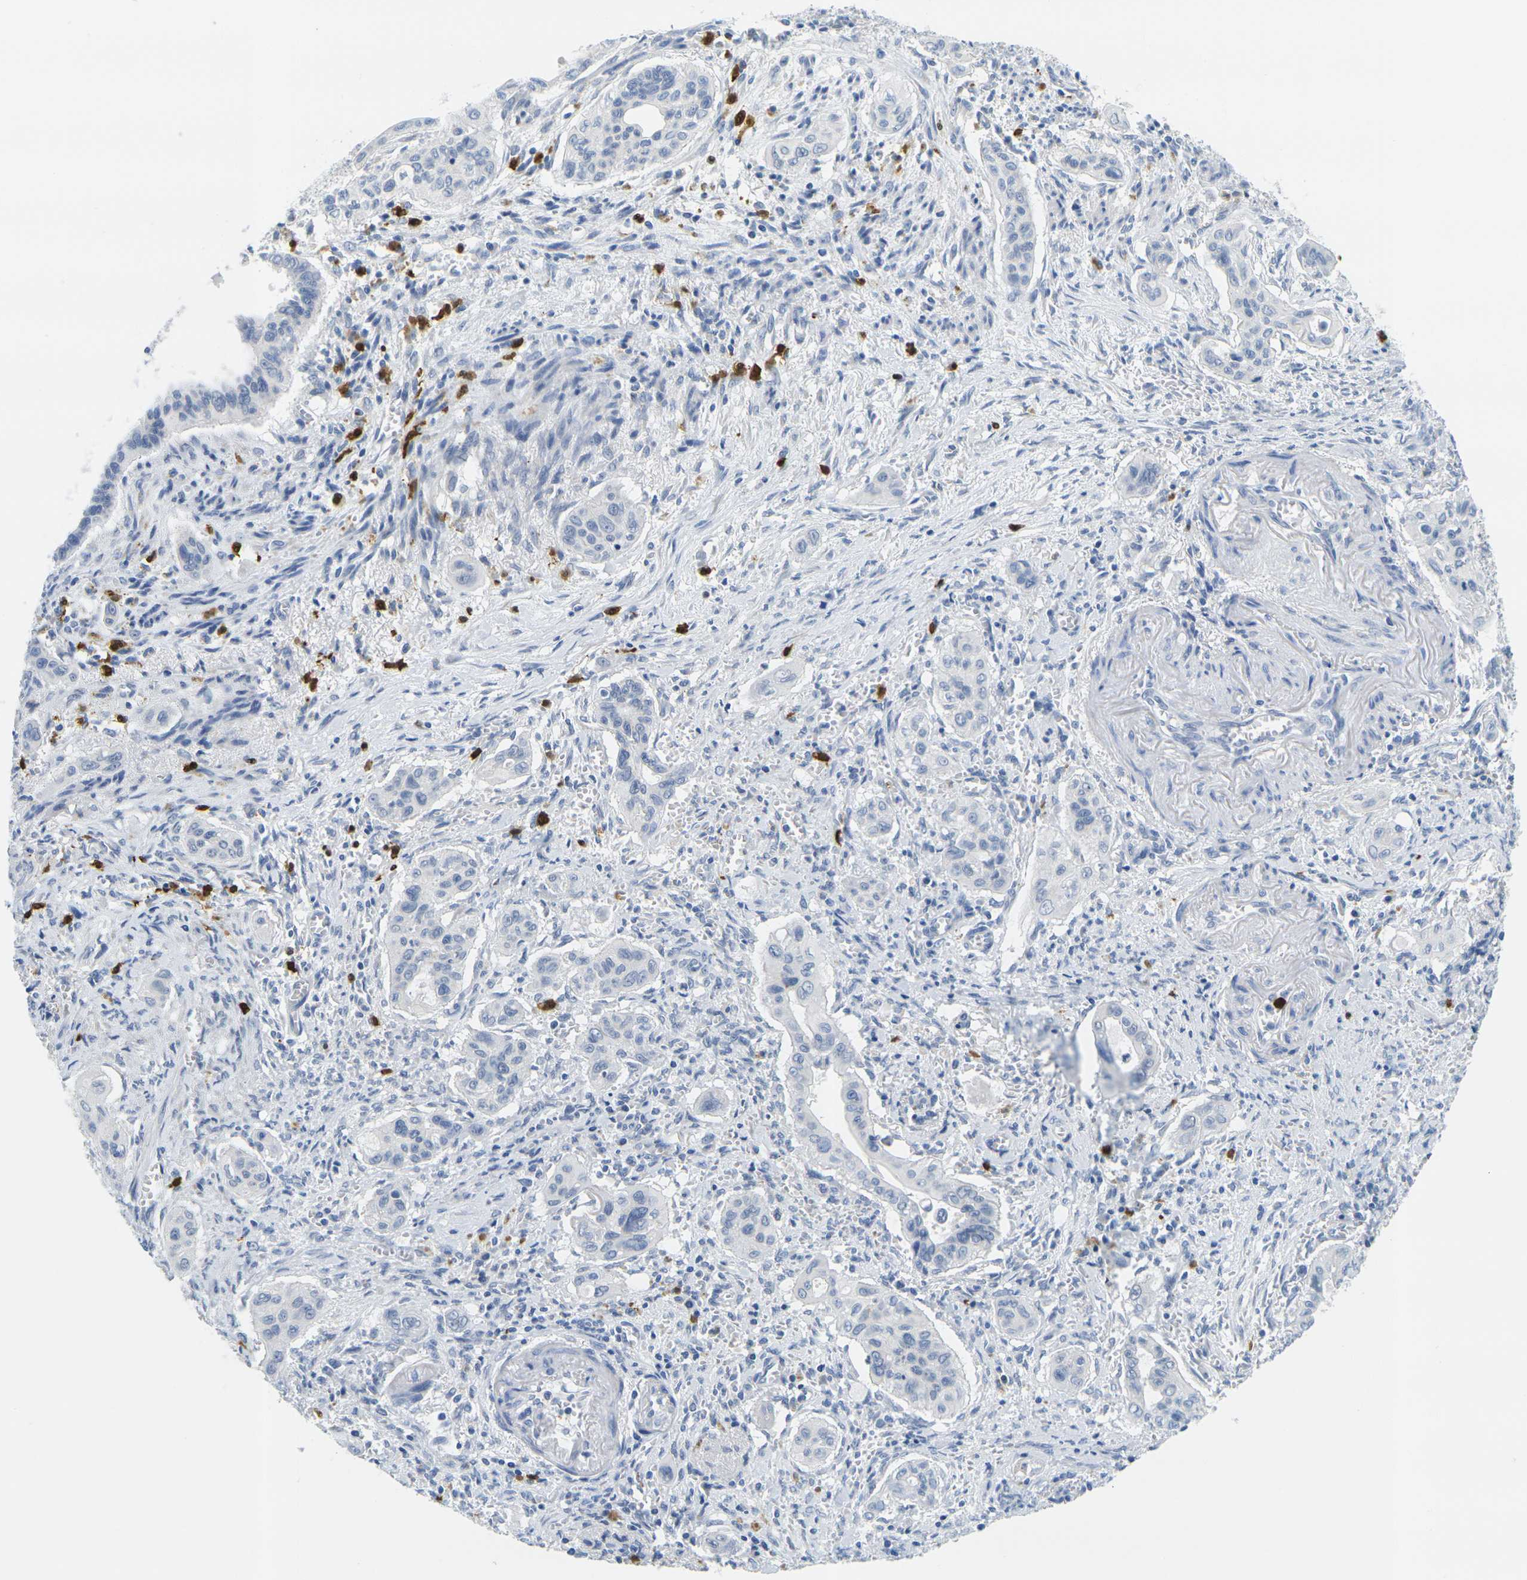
{"staining": {"intensity": "negative", "quantity": "none", "location": "none"}, "tissue": "pancreatic cancer", "cell_type": "Tumor cells", "image_type": "cancer", "snomed": [{"axis": "morphology", "description": "Adenocarcinoma, NOS"}, {"axis": "topography", "description": "Pancreas"}], "caption": "Tumor cells show no significant positivity in pancreatic cancer.", "gene": "GPR15", "patient": {"sex": "male", "age": 77}}